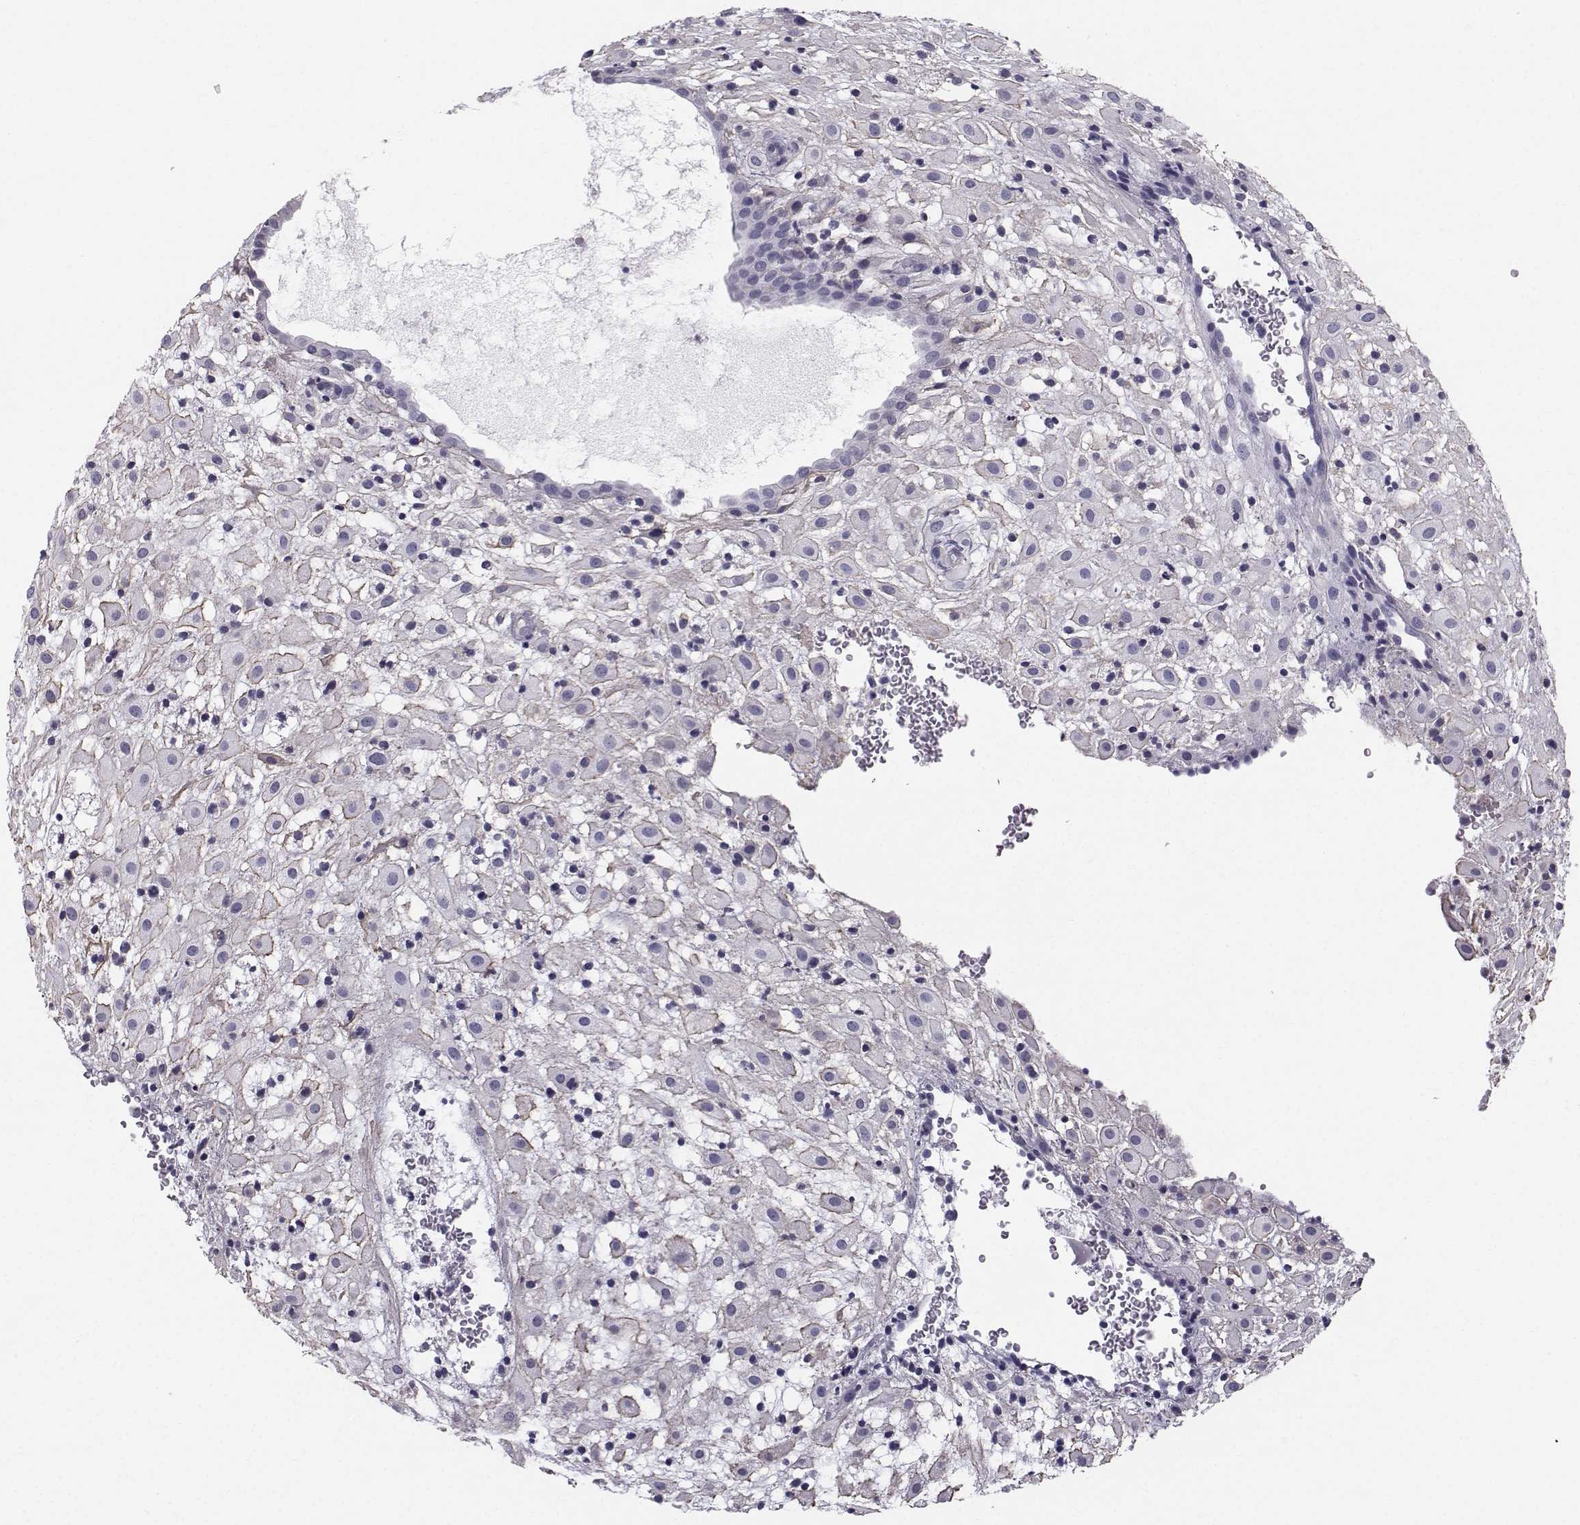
{"staining": {"intensity": "moderate", "quantity": "<25%", "location": "cytoplasmic/membranous"}, "tissue": "placenta", "cell_type": "Decidual cells", "image_type": "normal", "snomed": [{"axis": "morphology", "description": "Normal tissue, NOS"}, {"axis": "topography", "description": "Placenta"}], "caption": "The photomicrograph exhibits staining of normal placenta, revealing moderate cytoplasmic/membranous protein expression (brown color) within decidual cells.", "gene": "SPDYE4", "patient": {"sex": "female", "age": 24}}